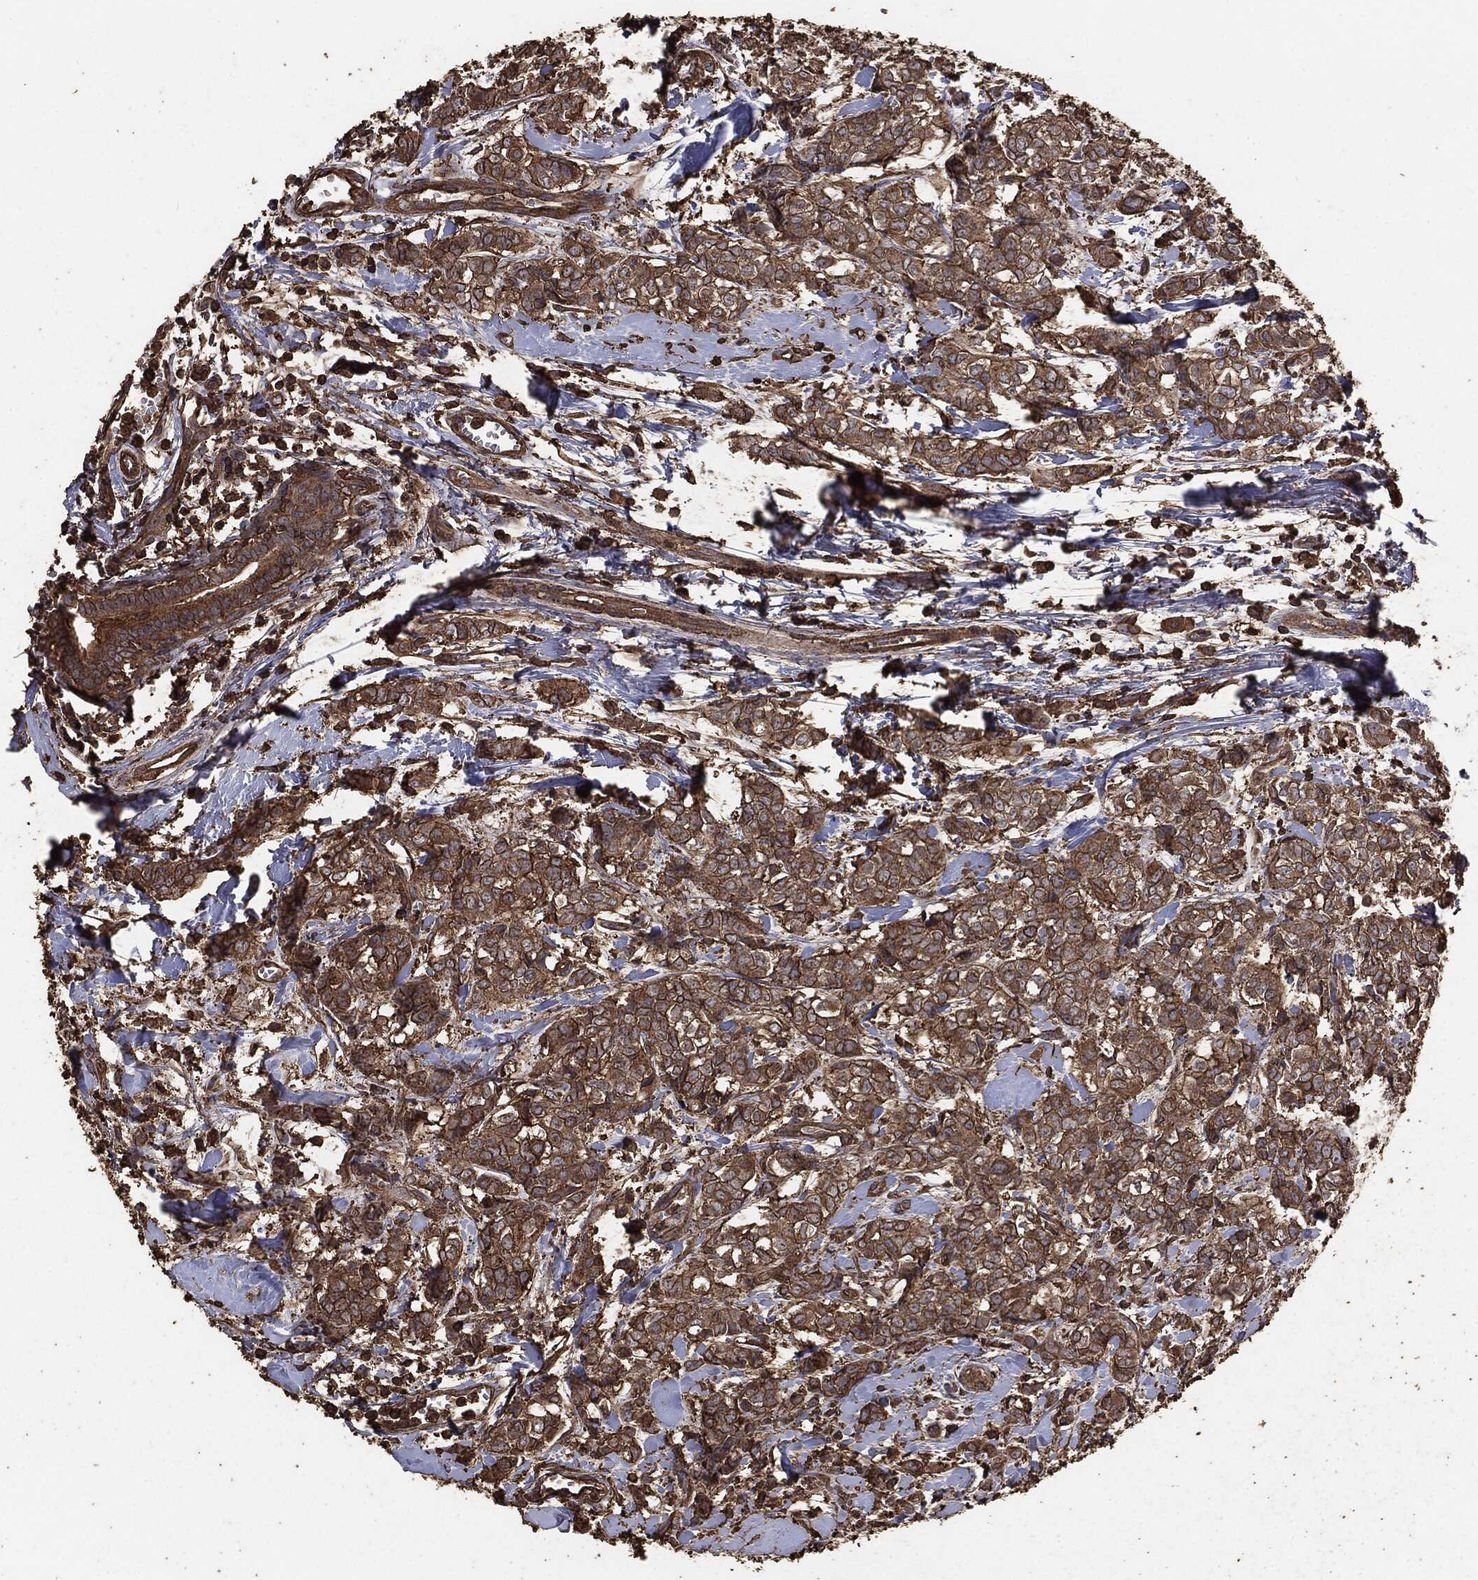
{"staining": {"intensity": "moderate", "quantity": ">75%", "location": "cytoplasmic/membranous"}, "tissue": "breast cancer", "cell_type": "Tumor cells", "image_type": "cancer", "snomed": [{"axis": "morphology", "description": "Duct carcinoma"}, {"axis": "topography", "description": "Breast"}], "caption": "Immunohistochemistry of breast cancer (invasive ductal carcinoma) reveals medium levels of moderate cytoplasmic/membranous staining in about >75% of tumor cells.", "gene": "MTOR", "patient": {"sex": "female", "age": 61}}